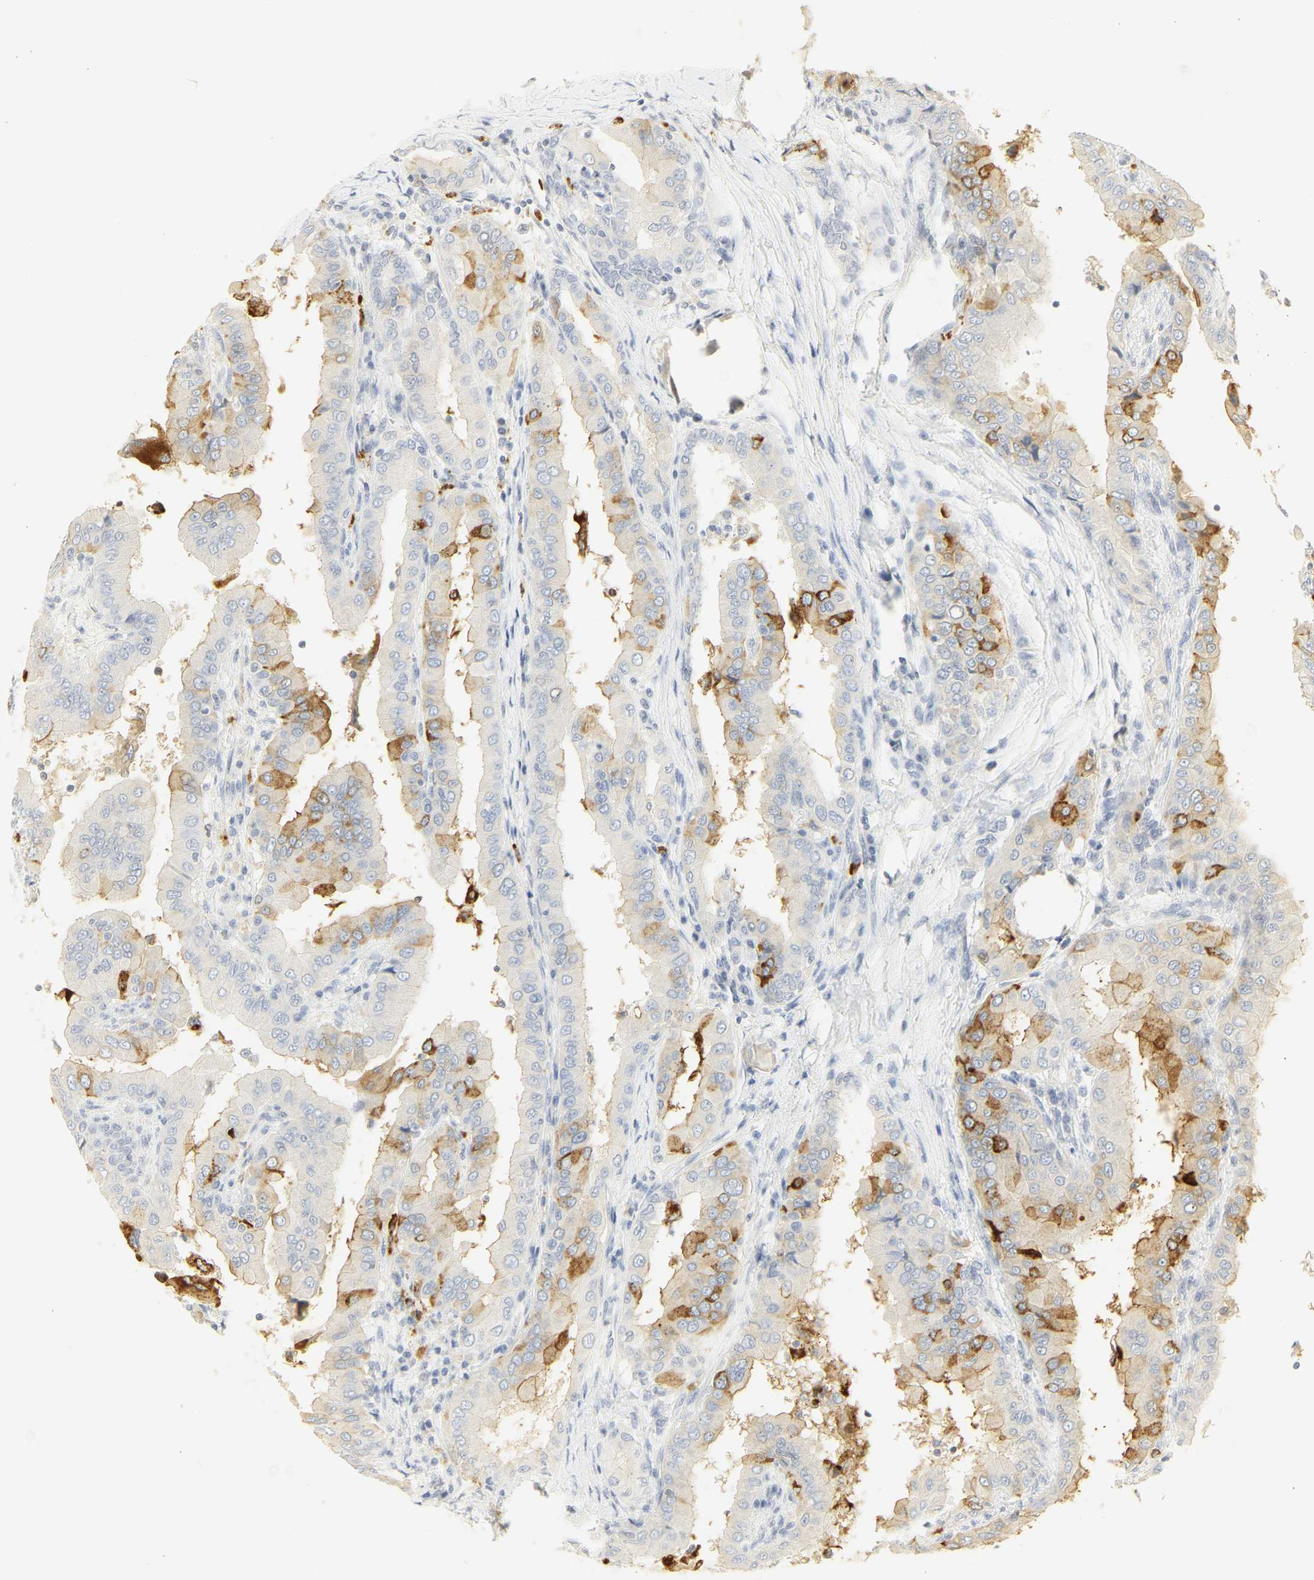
{"staining": {"intensity": "moderate", "quantity": "25%-75%", "location": "cytoplasmic/membranous"}, "tissue": "thyroid cancer", "cell_type": "Tumor cells", "image_type": "cancer", "snomed": [{"axis": "morphology", "description": "Papillary adenocarcinoma, NOS"}, {"axis": "topography", "description": "Thyroid gland"}], "caption": "Human thyroid papillary adenocarcinoma stained for a protein (brown) displays moderate cytoplasmic/membranous positive expression in approximately 25%-75% of tumor cells.", "gene": "CEACAM5", "patient": {"sex": "male", "age": 33}}